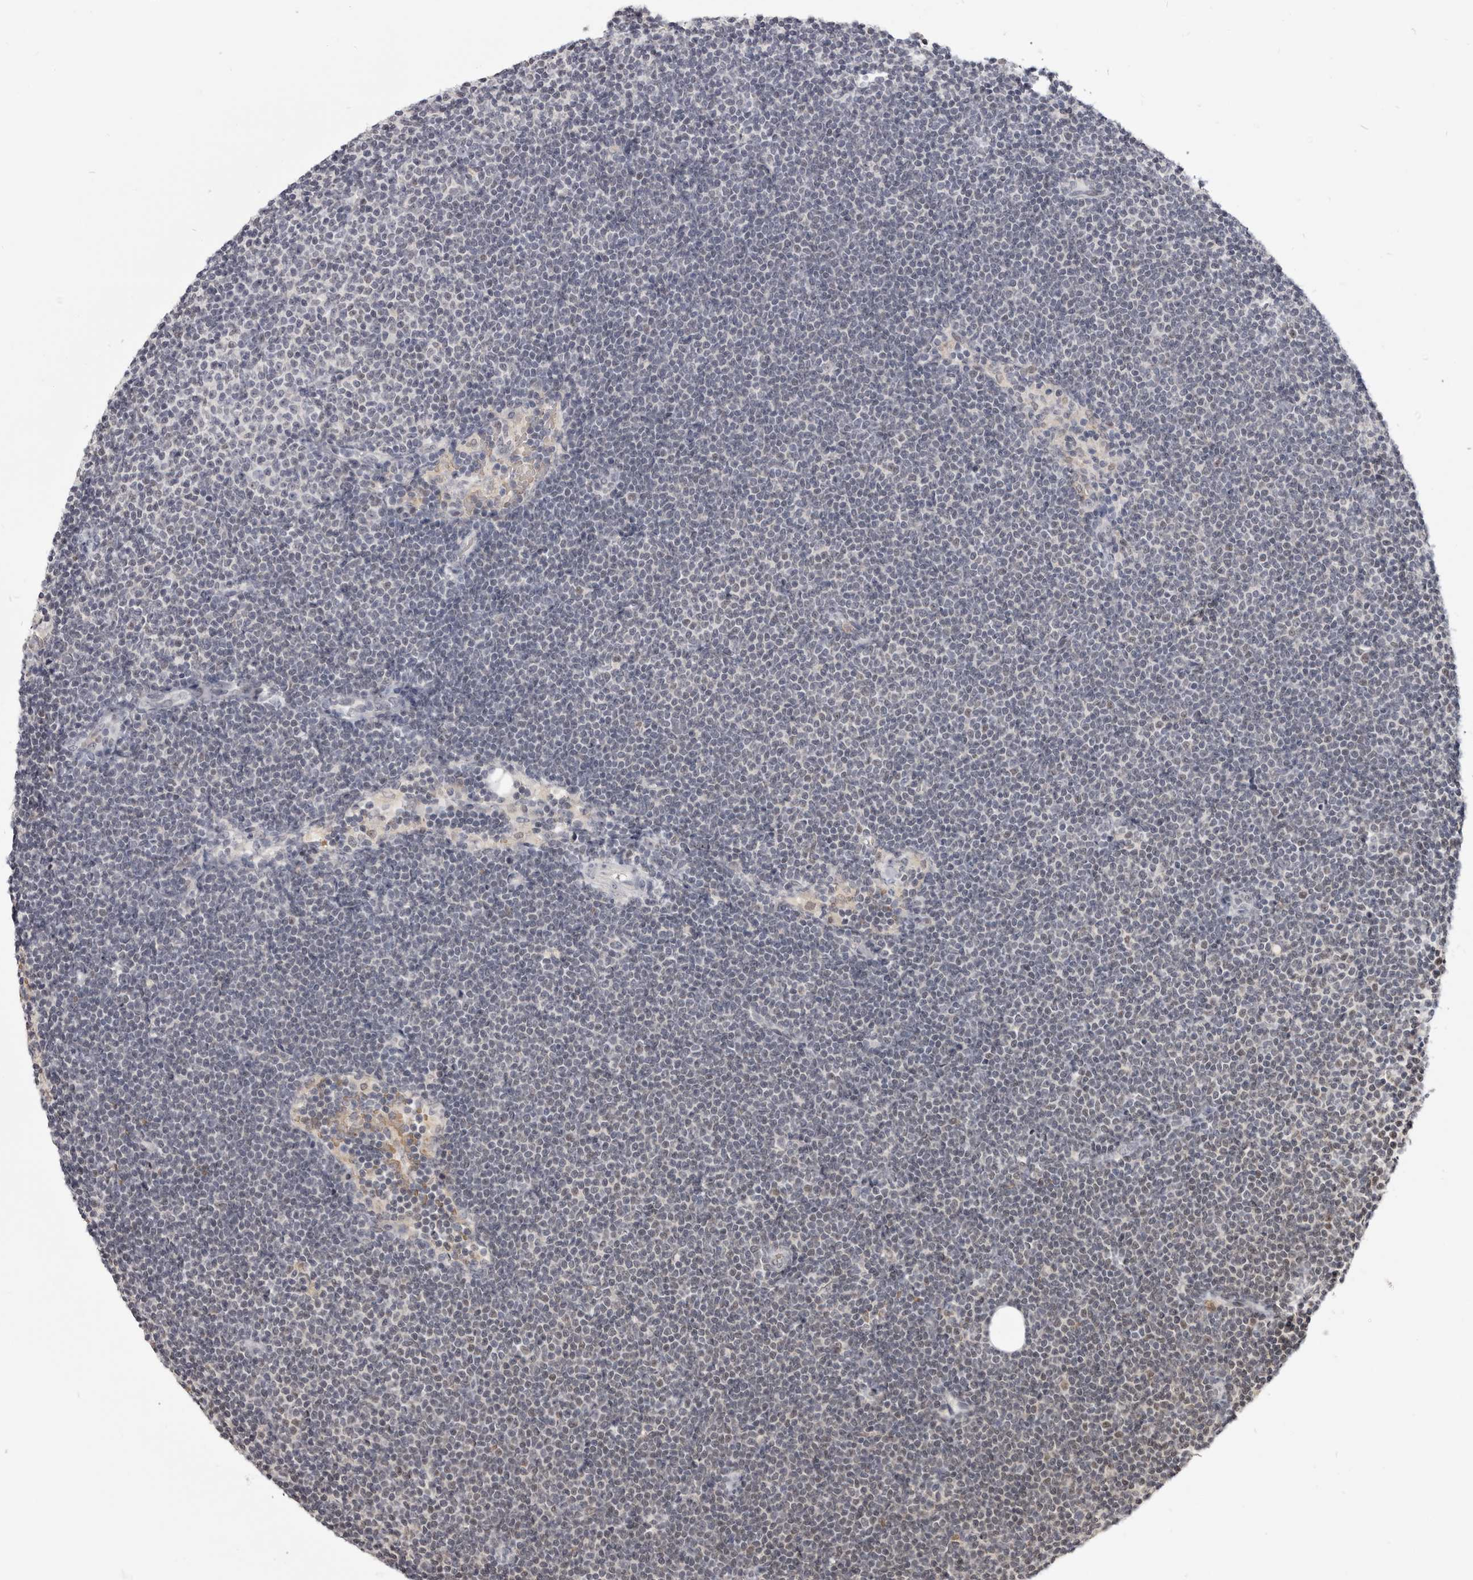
{"staining": {"intensity": "weak", "quantity": "<25%", "location": "nuclear"}, "tissue": "lymphoma", "cell_type": "Tumor cells", "image_type": "cancer", "snomed": [{"axis": "morphology", "description": "Malignant lymphoma, non-Hodgkin's type, Low grade"}, {"axis": "topography", "description": "Lymph node"}], "caption": "Human malignant lymphoma, non-Hodgkin's type (low-grade) stained for a protein using immunohistochemistry exhibits no expression in tumor cells.", "gene": "CGN", "patient": {"sex": "female", "age": 53}}